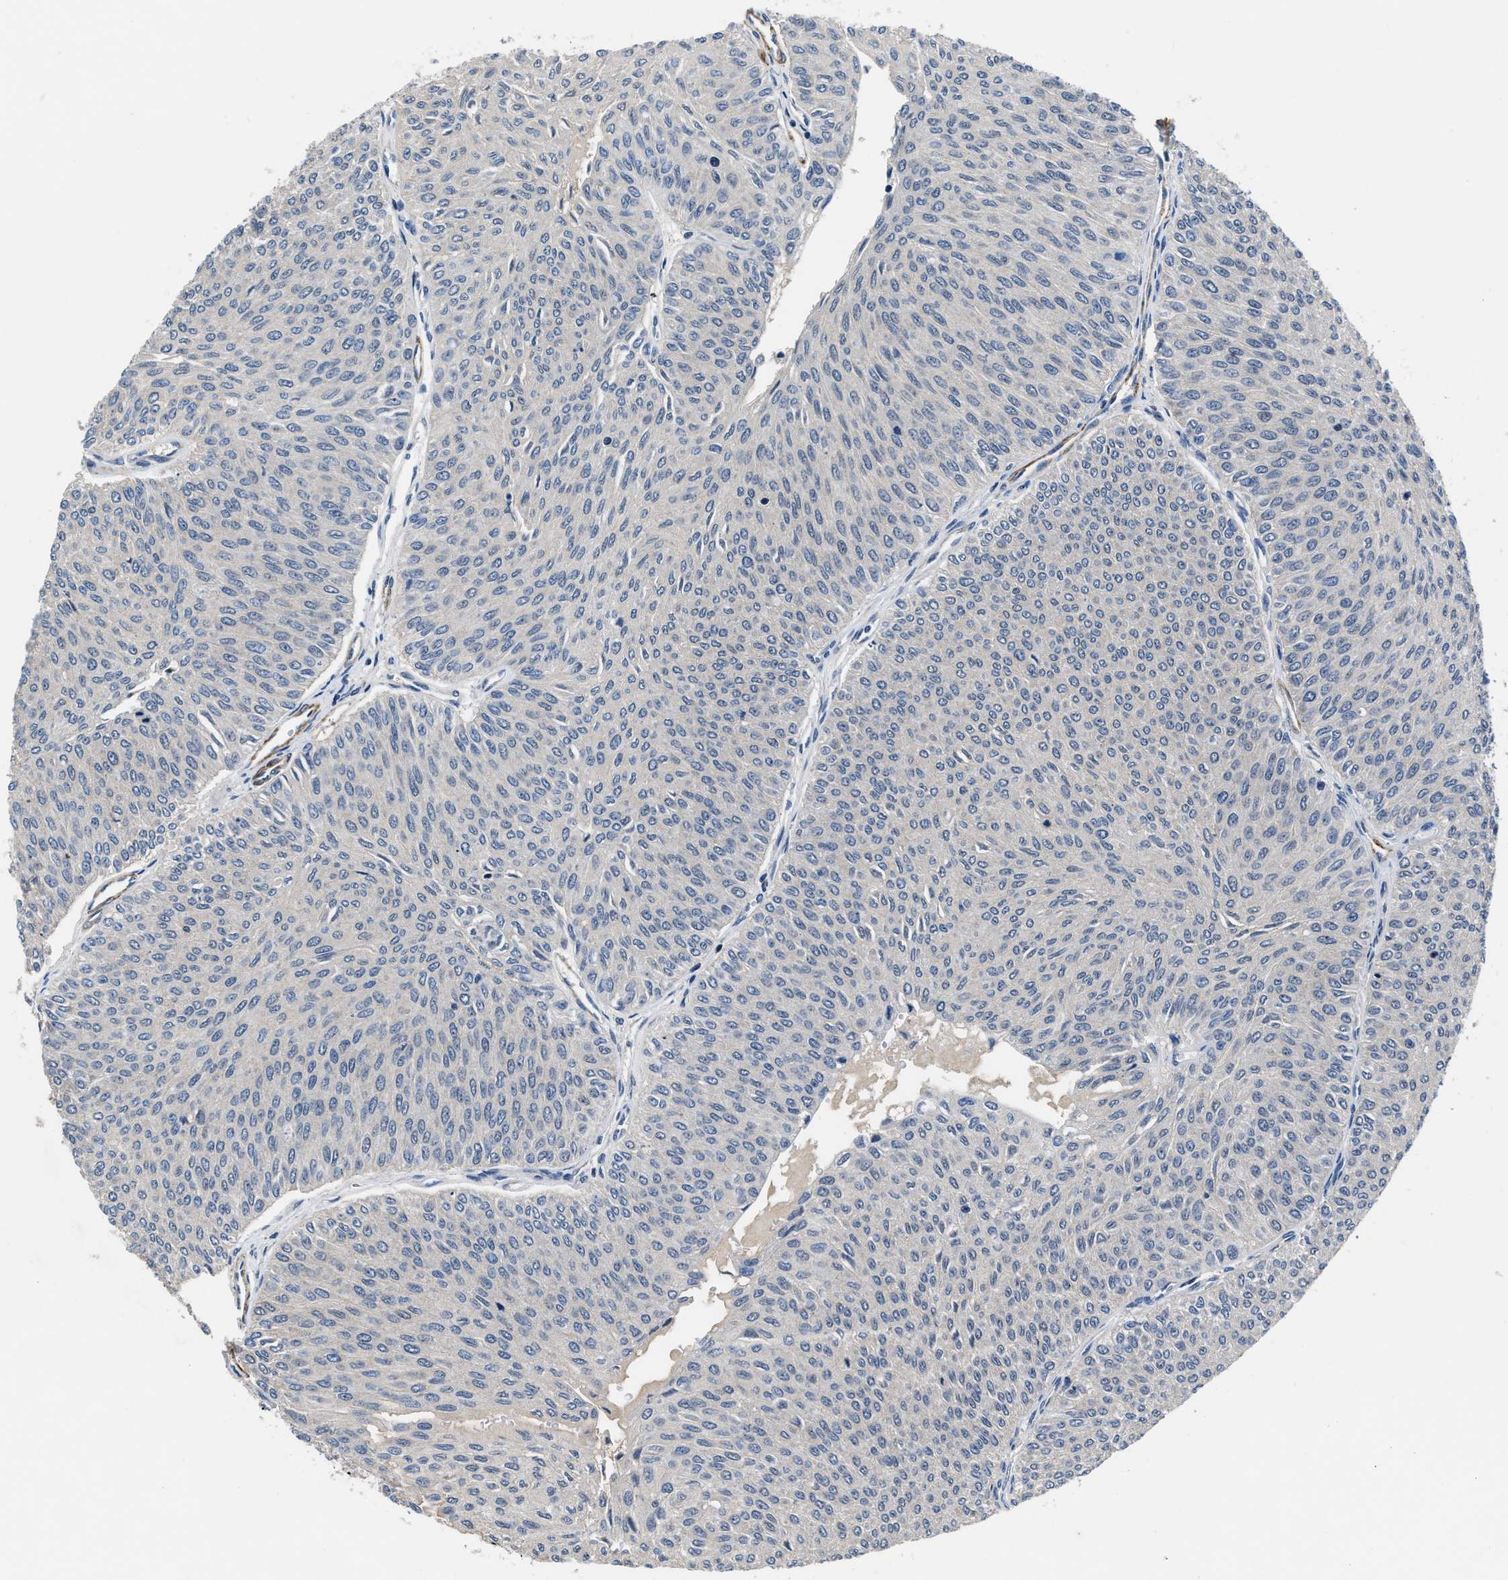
{"staining": {"intensity": "negative", "quantity": "none", "location": "none"}, "tissue": "urothelial cancer", "cell_type": "Tumor cells", "image_type": "cancer", "snomed": [{"axis": "morphology", "description": "Urothelial carcinoma, Low grade"}, {"axis": "topography", "description": "Urinary bladder"}], "caption": "Immunohistochemistry (IHC) micrograph of human urothelial cancer stained for a protein (brown), which shows no staining in tumor cells.", "gene": "LANCL2", "patient": {"sex": "male", "age": 78}}